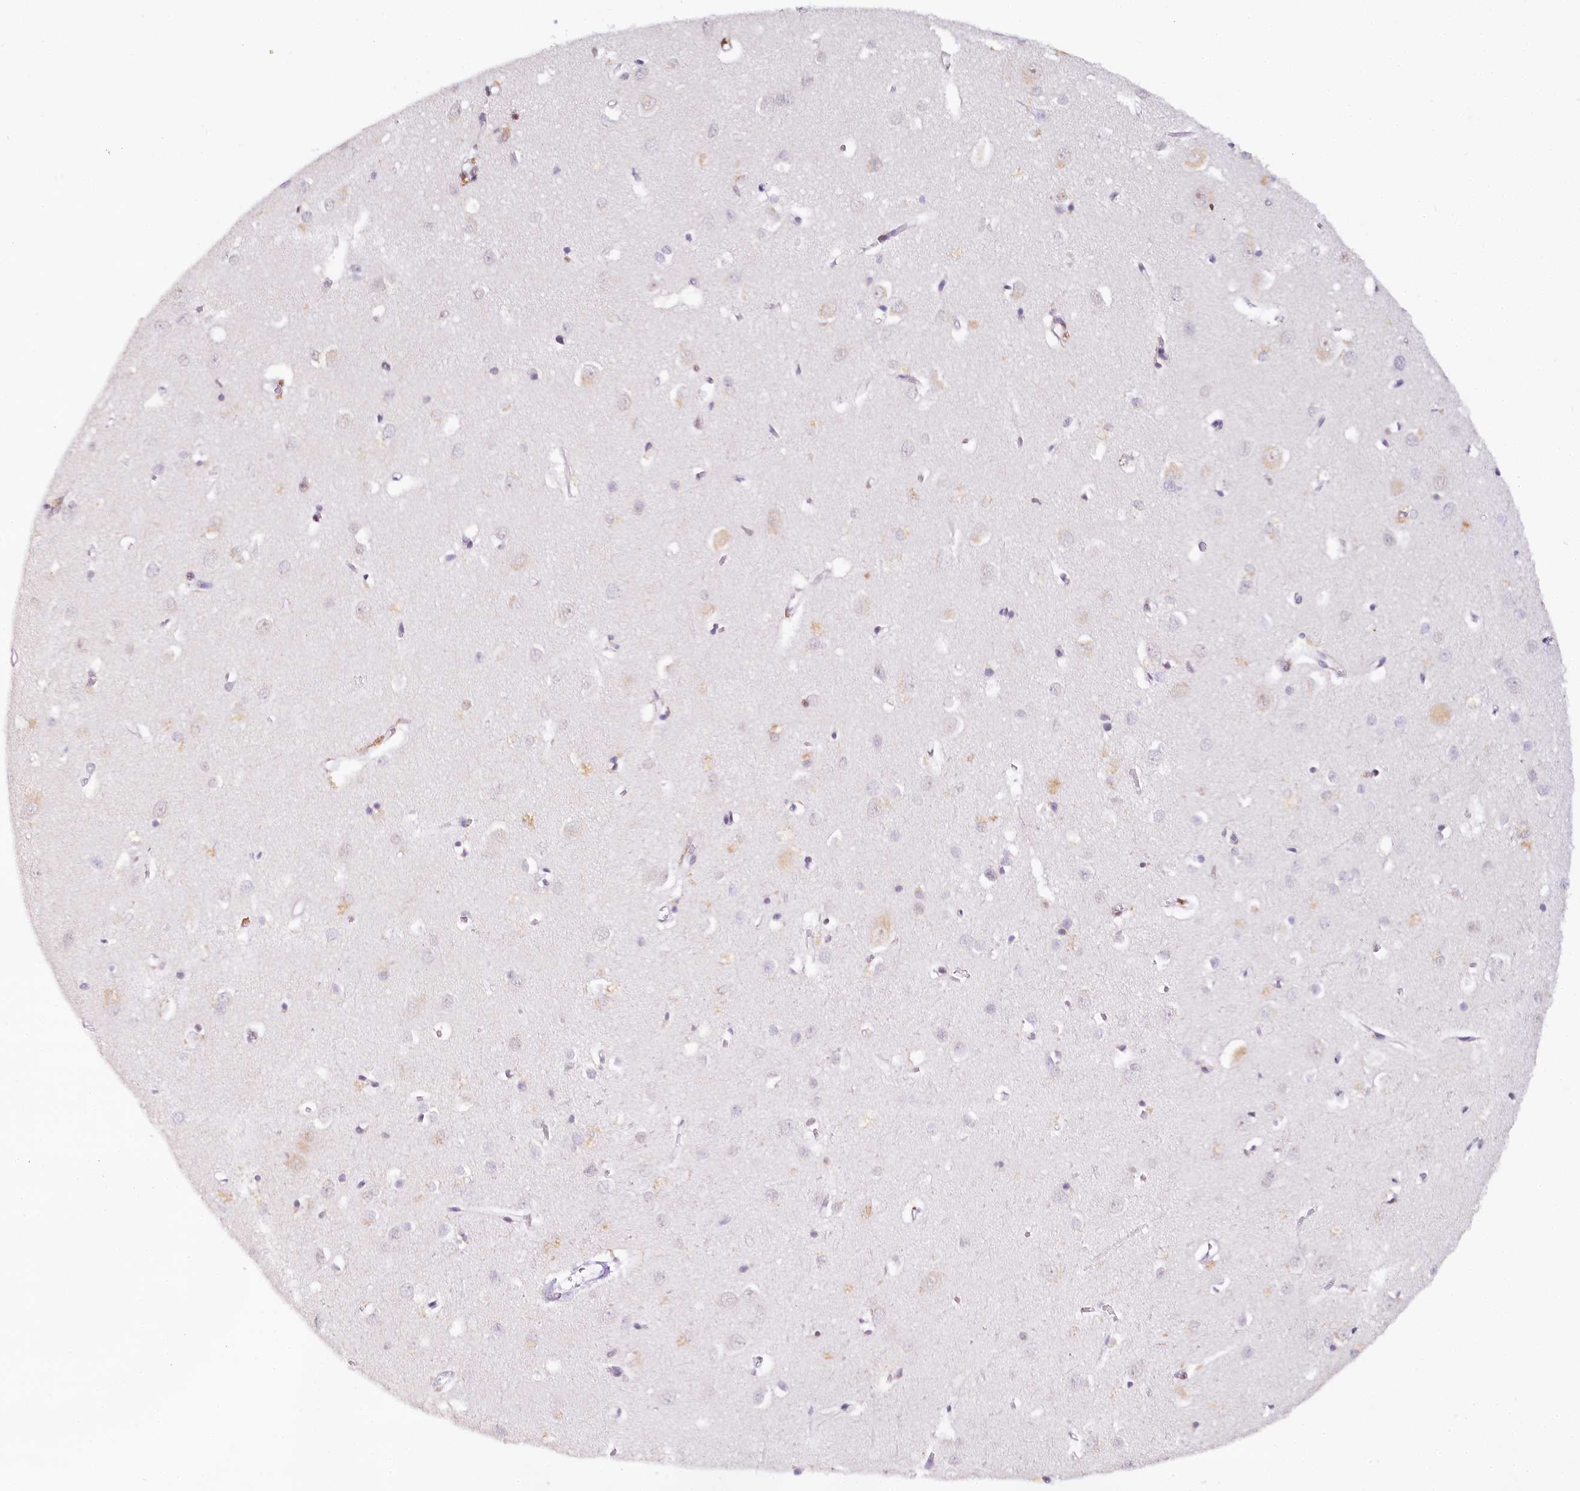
{"staining": {"intensity": "negative", "quantity": "none", "location": "none"}, "tissue": "cerebral cortex", "cell_type": "Endothelial cells", "image_type": "normal", "snomed": [{"axis": "morphology", "description": "Normal tissue, NOS"}, {"axis": "topography", "description": "Cerebral cortex"}], "caption": "IHC micrograph of unremarkable human cerebral cortex stained for a protein (brown), which exhibits no expression in endothelial cells.", "gene": "TP53", "patient": {"sex": "female", "age": 64}}